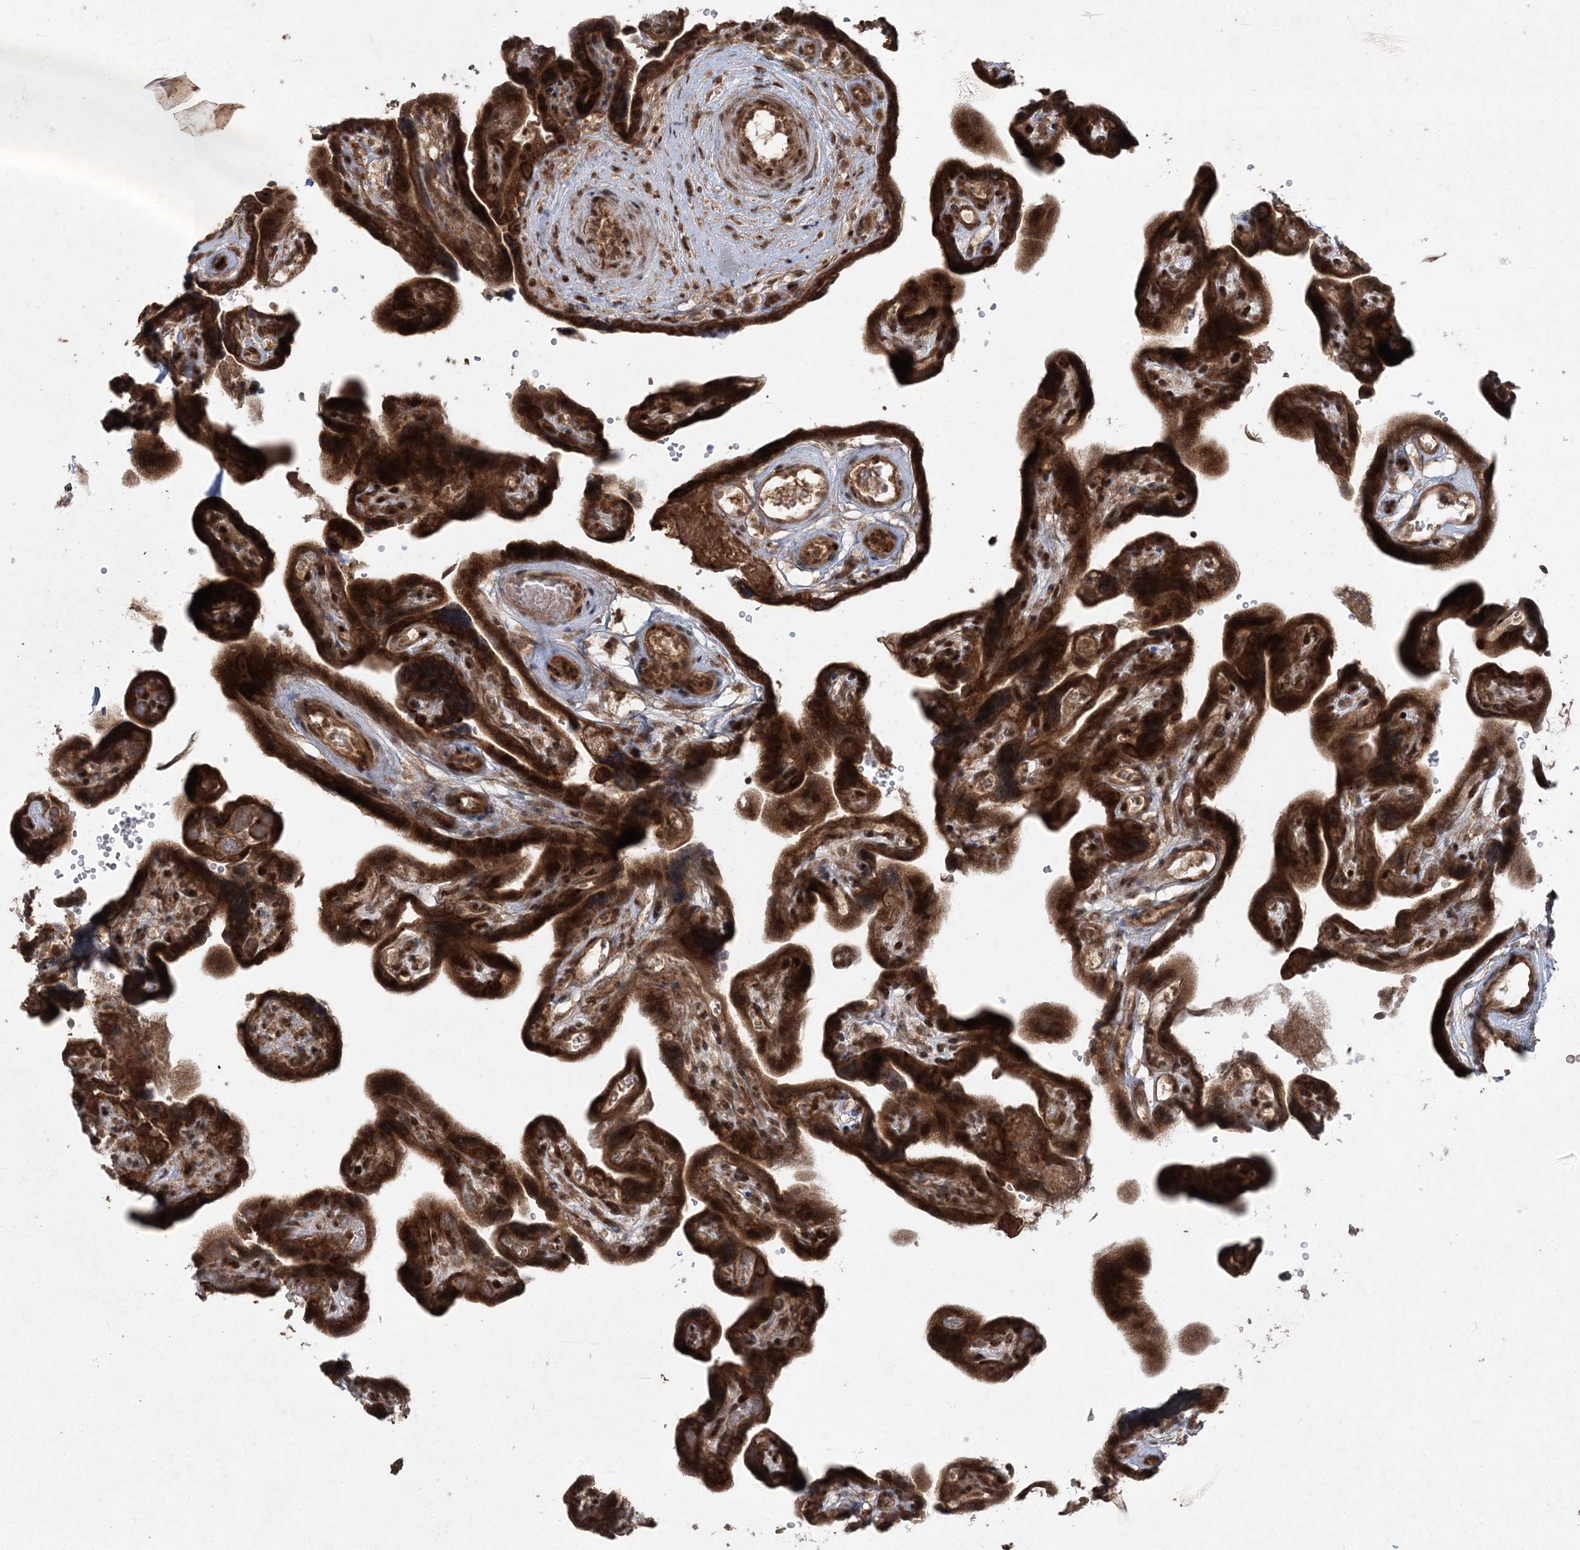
{"staining": {"intensity": "strong", "quantity": ">75%", "location": "cytoplasmic/membranous,nuclear"}, "tissue": "placenta", "cell_type": "Decidual cells", "image_type": "normal", "snomed": [{"axis": "morphology", "description": "Normal tissue, NOS"}, {"axis": "topography", "description": "Placenta"}], "caption": "An immunohistochemistry photomicrograph of unremarkable tissue is shown. Protein staining in brown highlights strong cytoplasmic/membranous,nuclear positivity in placenta within decidual cells. Using DAB (brown) and hematoxylin (blue) stains, captured at high magnification using brightfield microscopy.", "gene": "SERINC1", "patient": {"sex": "female", "age": 30}}